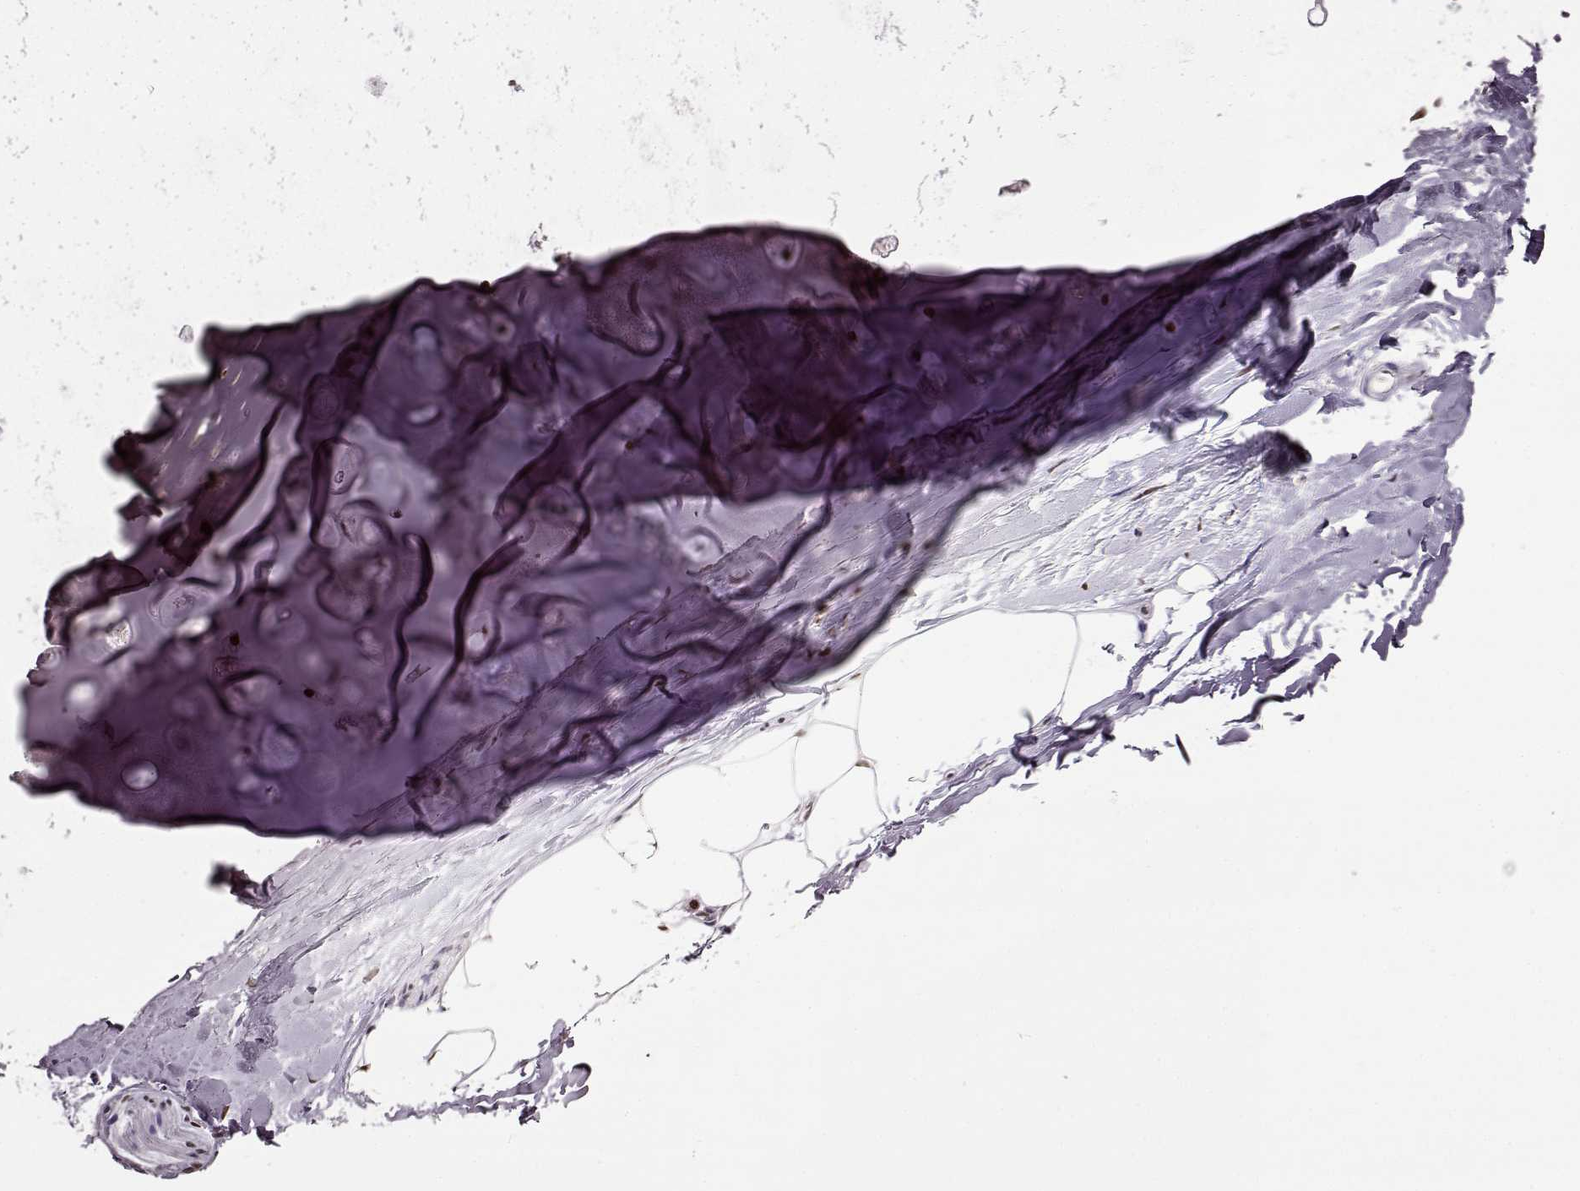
{"staining": {"intensity": "weak", "quantity": "25%-75%", "location": "nuclear"}, "tissue": "adipose tissue", "cell_type": "Adipocytes", "image_type": "normal", "snomed": [{"axis": "morphology", "description": "Normal tissue, NOS"}, {"axis": "topography", "description": "Lymph node"}, {"axis": "topography", "description": "Bronchus"}], "caption": "The micrograph demonstrates immunohistochemical staining of benign adipose tissue. There is weak nuclear staining is appreciated in about 25%-75% of adipocytes.", "gene": "FTO", "patient": {"sex": "female", "age": 70}}